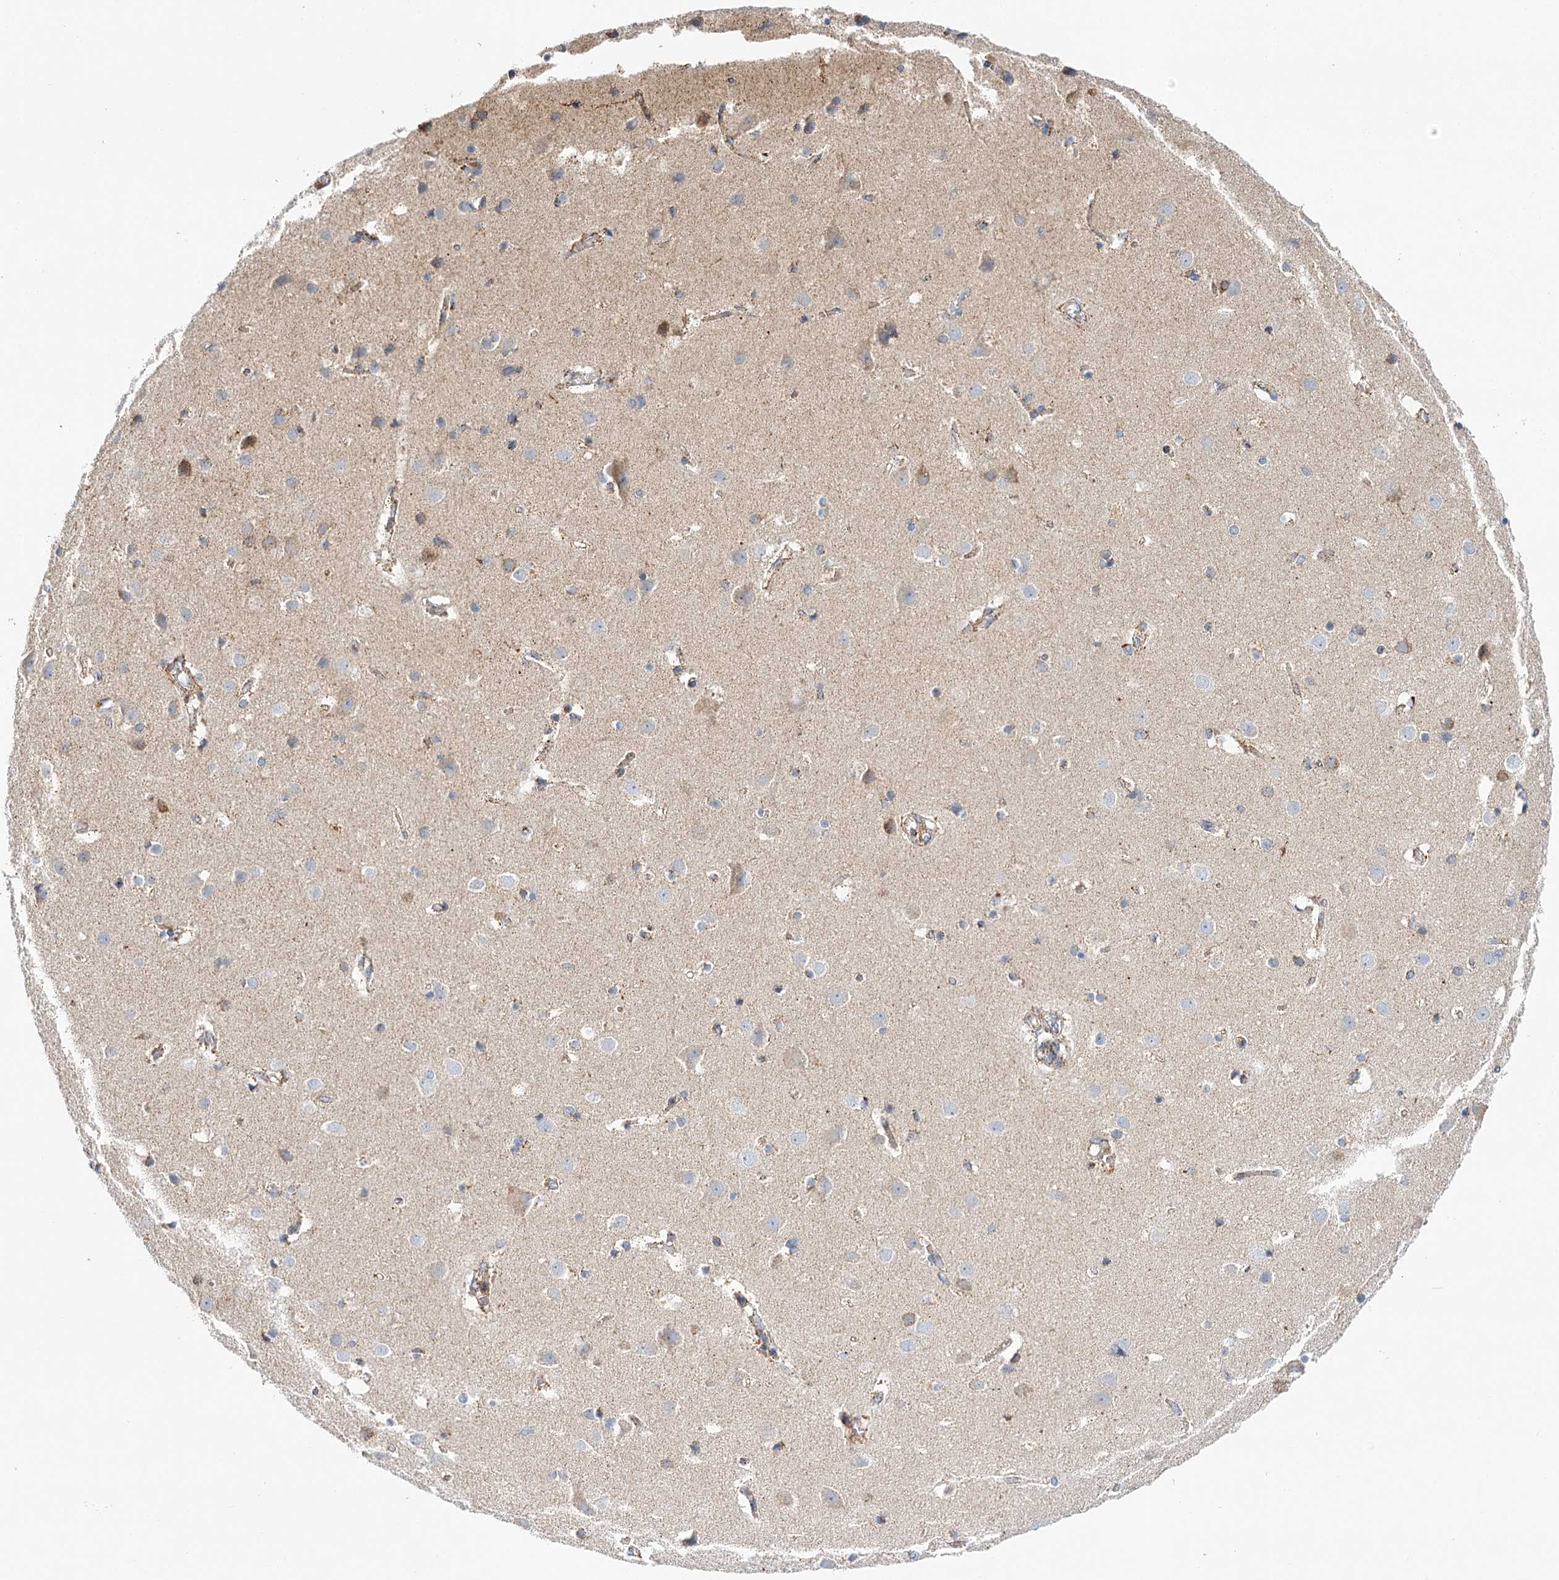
{"staining": {"intensity": "moderate", "quantity": "25%-75%", "location": "cytoplasmic/membranous"}, "tissue": "cerebral cortex", "cell_type": "Endothelial cells", "image_type": "normal", "snomed": [{"axis": "morphology", "description": "Normal tissue, NOS"}, {"axis": "topography", "description": "Cerebral cortex"}], "caption": "Endothelial cells demonstrate moderate cytoplasmic/membranous expression in approximately 25%-75% of cells in benign cerebral cortex. The staining was performed using DAB to visualize the protein expression in brown, while the nuclei were stained in blue with hematoxylin (Magnification: 20x).", "gene": "LSS", "patient": {"sex": "male", "age": 54}}